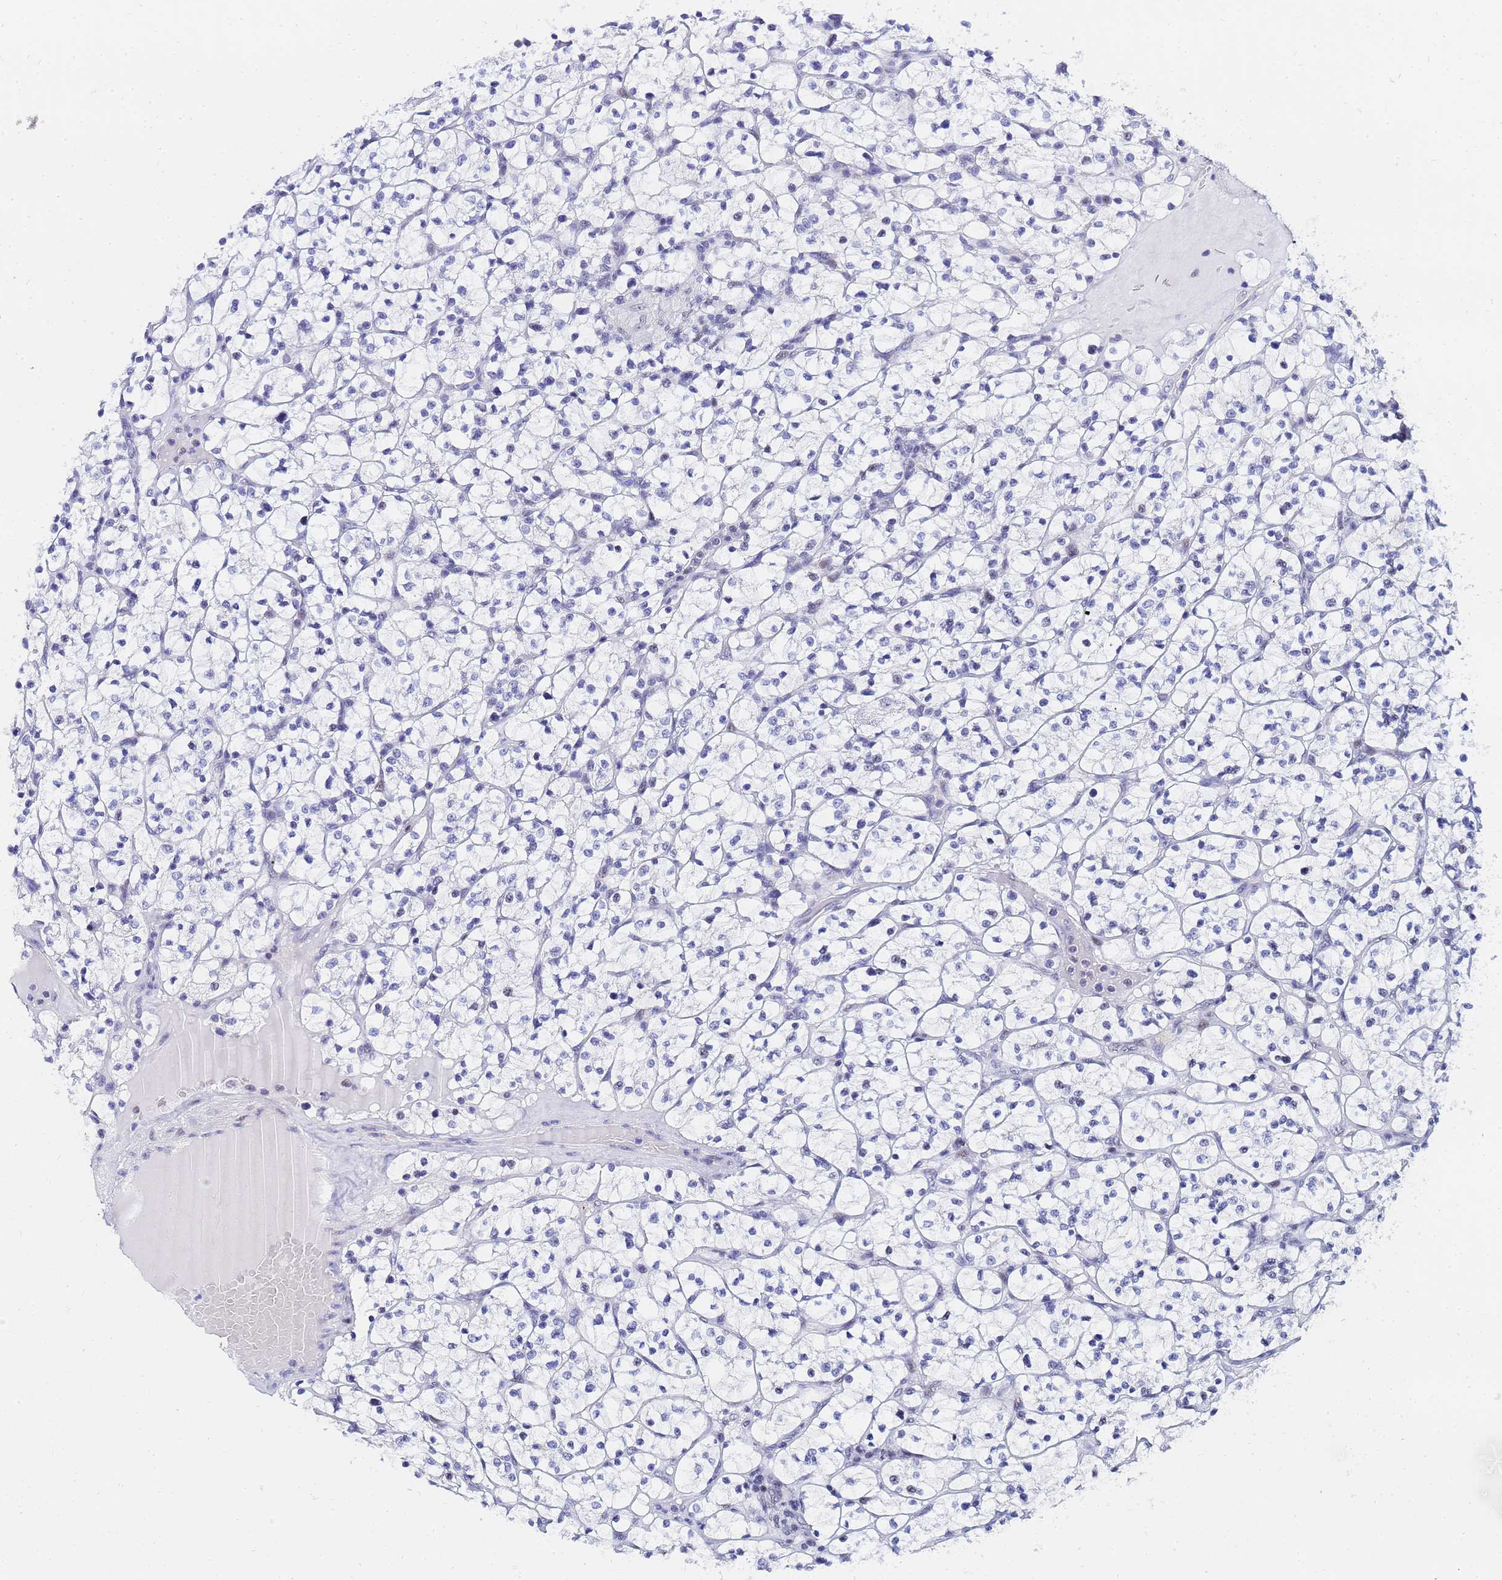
{"staining": {"intensity": "negative", "quantity": "none", "location": "none"}, "tissue": "renal cancer", "cell_type": "Tumor cells", "image_type": "cancer", "snomed": [{"axis": "morphology", "description": "Adenocarcinoma, NOS"}, {"axis": "topography", "description": "Kidney"}], "caption": "Micrograph shows no significant protein expression in tumor cells of renal adenocarcinoma. (DAB (3,3'-diaminobenzidine) immunohistochemistry (IHC) with hematoxylin counter stain).", "gene": "CKMT1A", "patient": {"sex": "female", "age": 64}}